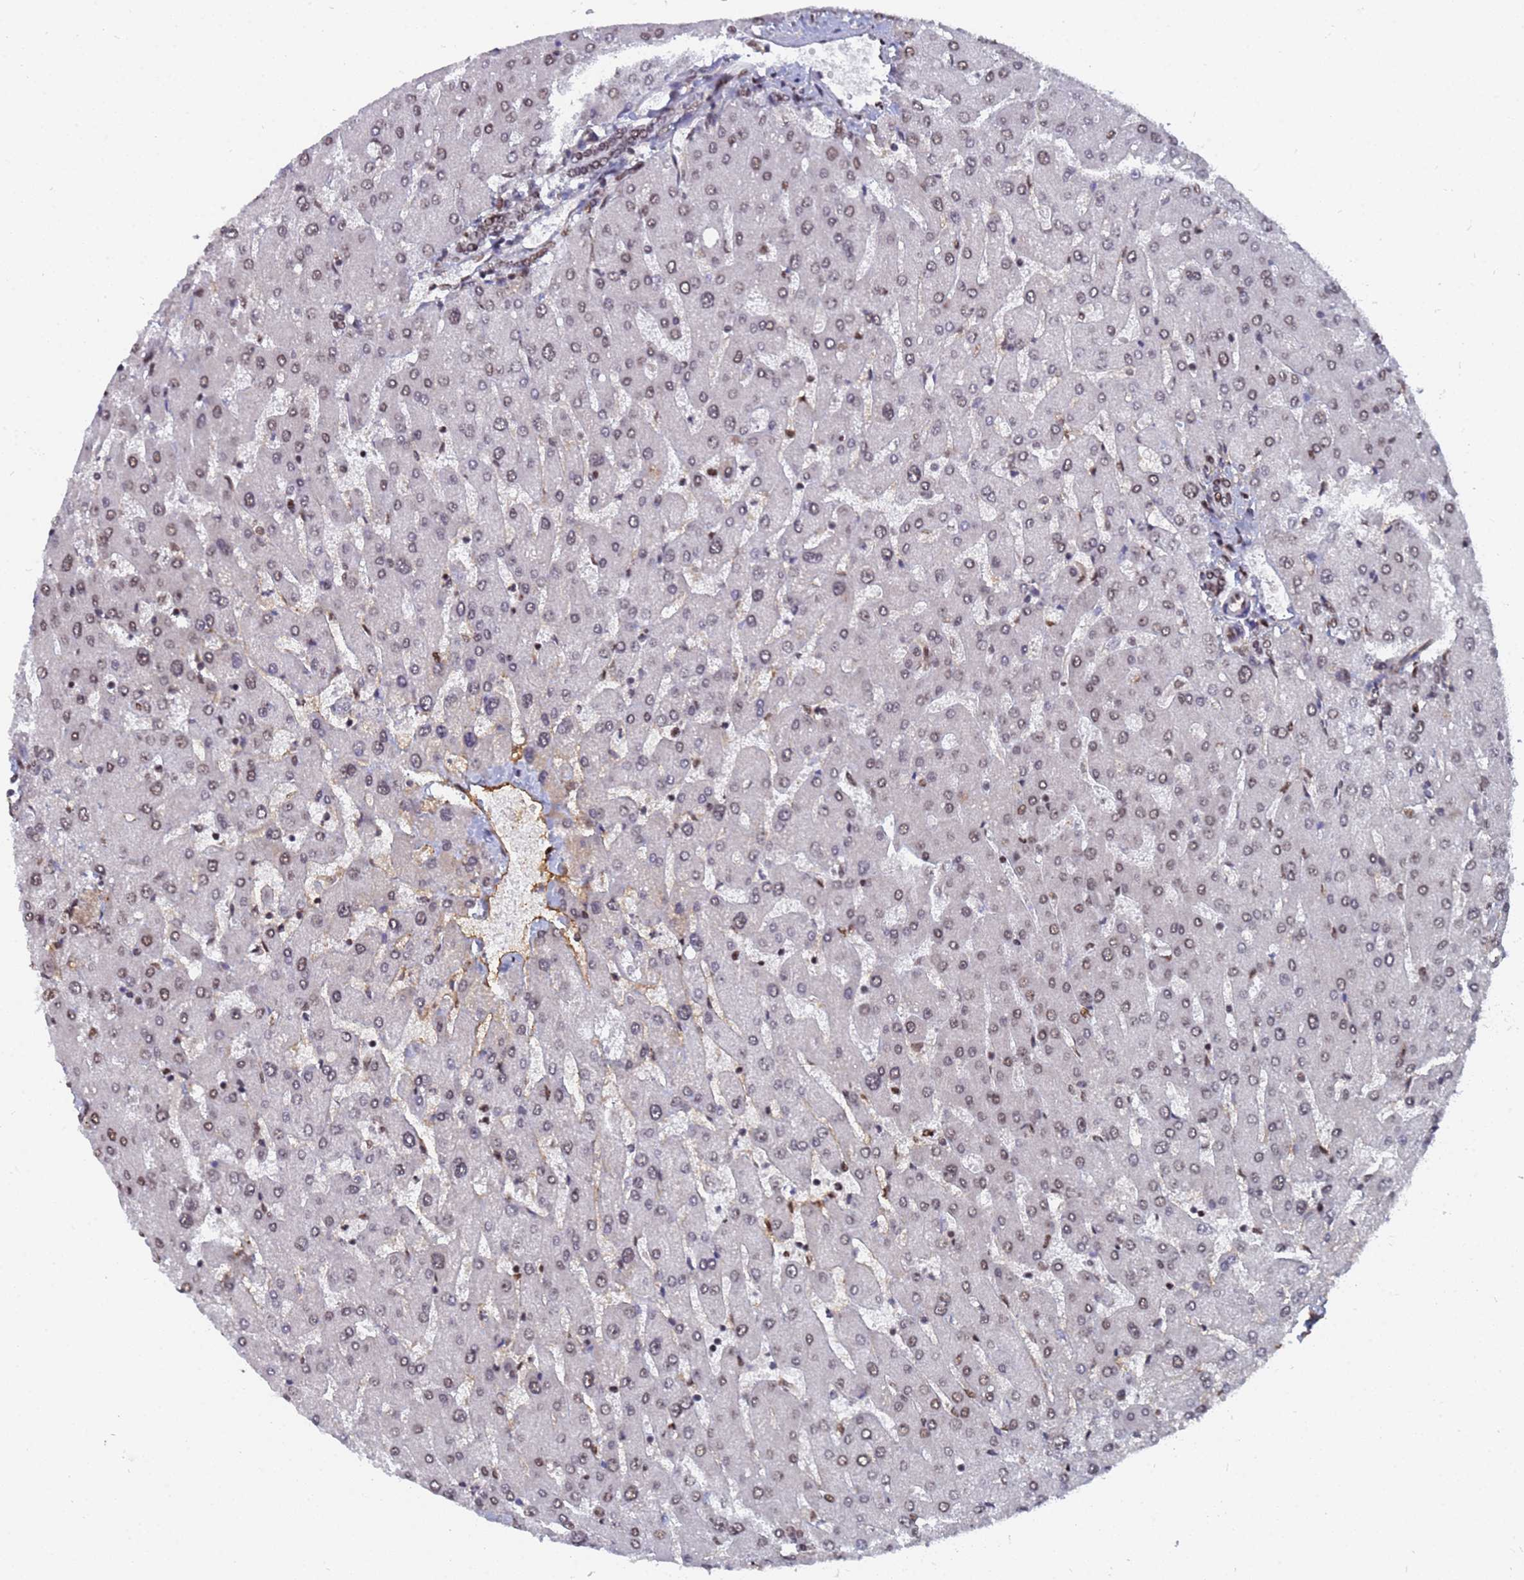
{"staining": {"intensity": "moderate", "quantity": ">75%", "location": "nuclear"}, "tissue": "liver", "cell_type": "Cholangiocytes", "image_type": "normal", "snomed": [{"axis": "morphology", "description": "Normal tissue, NOS"}, {"axis": "topography", "description": "Liver"}], "caption": "Immunohistochemical staining of normal liver shows moderate nuclear protein staining in approximately >75% of cholangiocytes.", "gene": "RAVER2", "patient": {"sex": "male", "age": 55}}